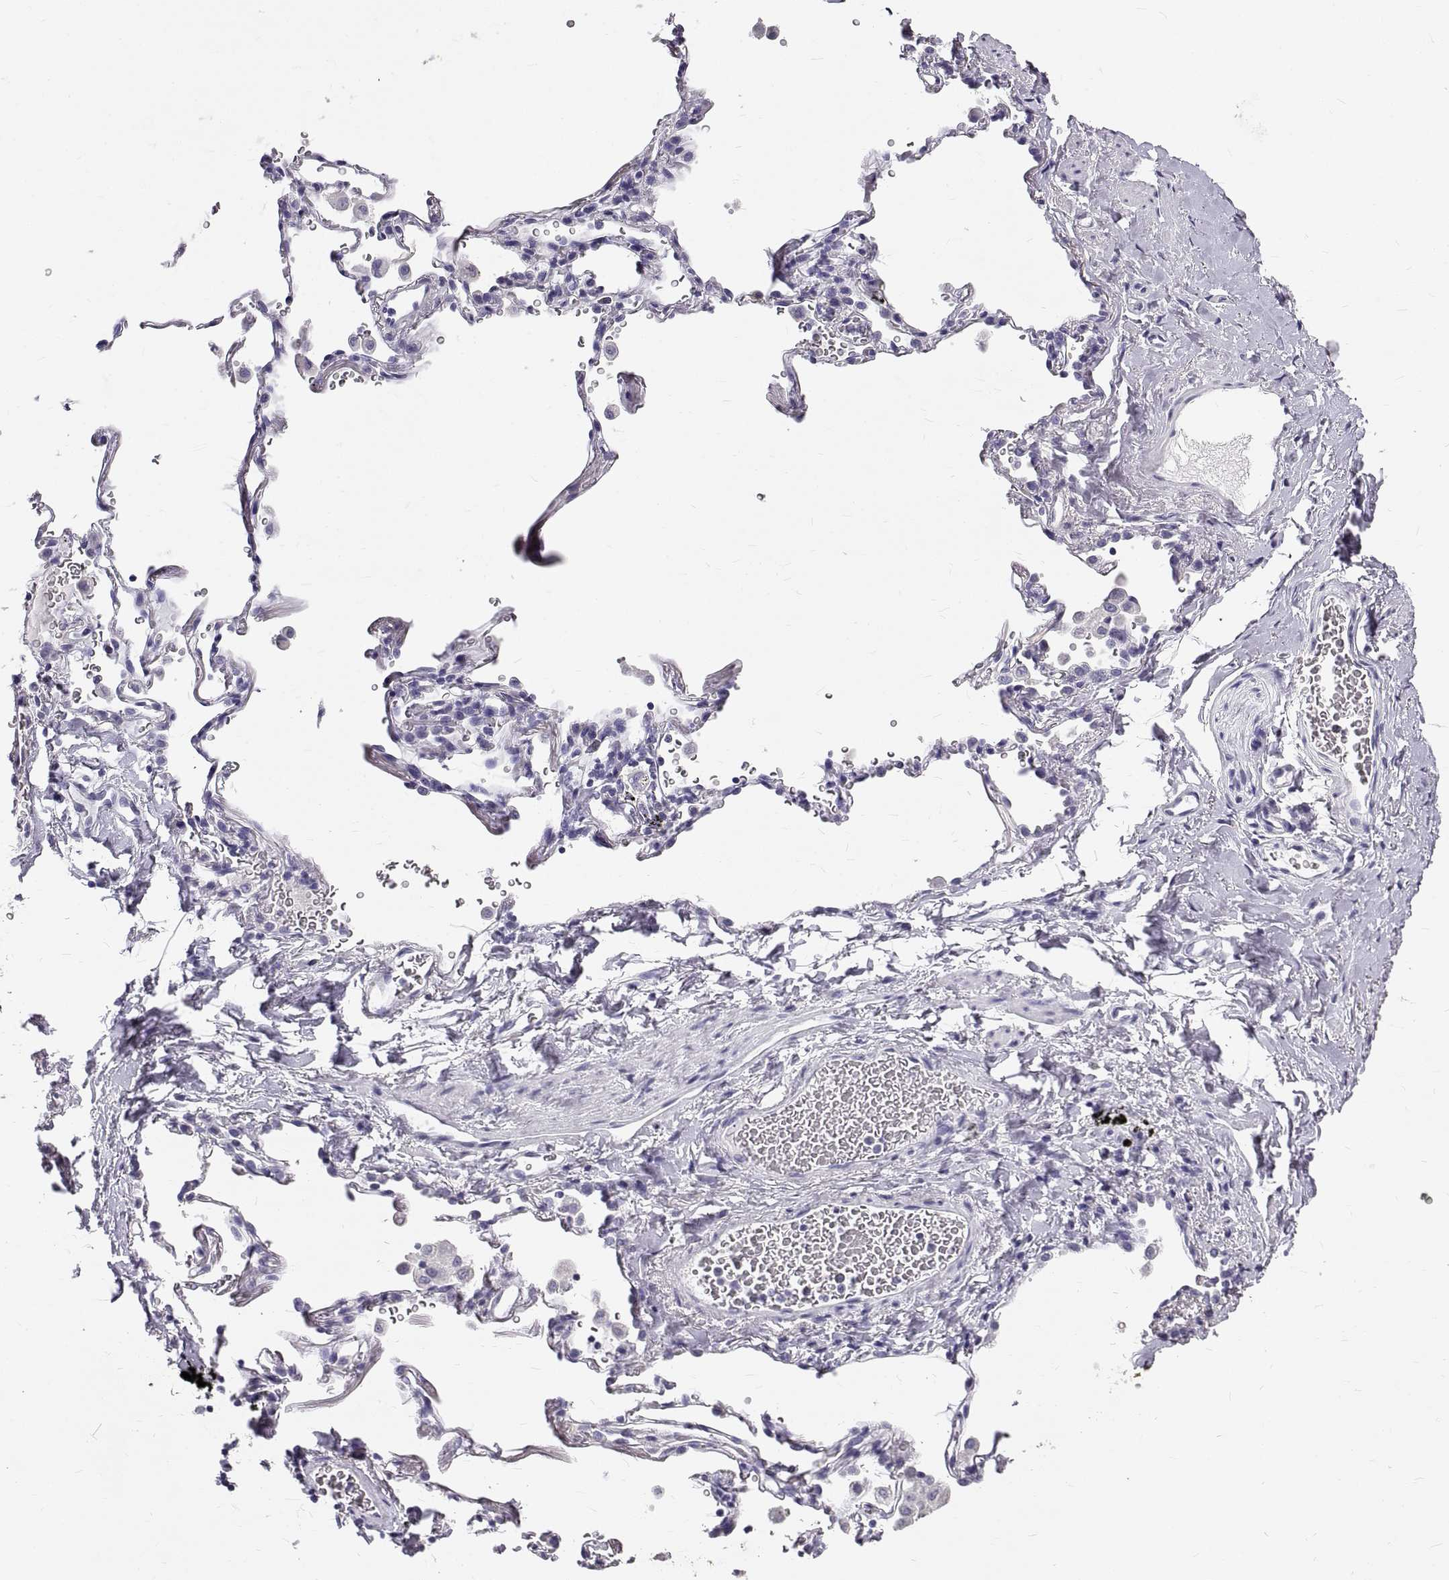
{"staining": {"intensity": "negative", "quantity": "none", "location": "none"}, "tissue": "soft tissue", "cell_type": "Fibroblasts", "image_type": "normal", "snomed": [{"axis": "morphology", "description": "Normal tissue, NOS"}, {"axis": "morphology", "description": "Adenocarcinoma, NOS"}, {"axis": "topography", "description": "Cartilage tissue"}, {"axis": "topography", "description": "Lung"}], "caption": "A high-resolution histopathology image shows IHC staining of normal soft tissue, which exhibits no significant staining in fibroblasts. (Immunohistochemistry (ihc), brightfield microscopy, high magnification).", "gene": "GNG12", "patient": {"sex": "male", "age": 59}}